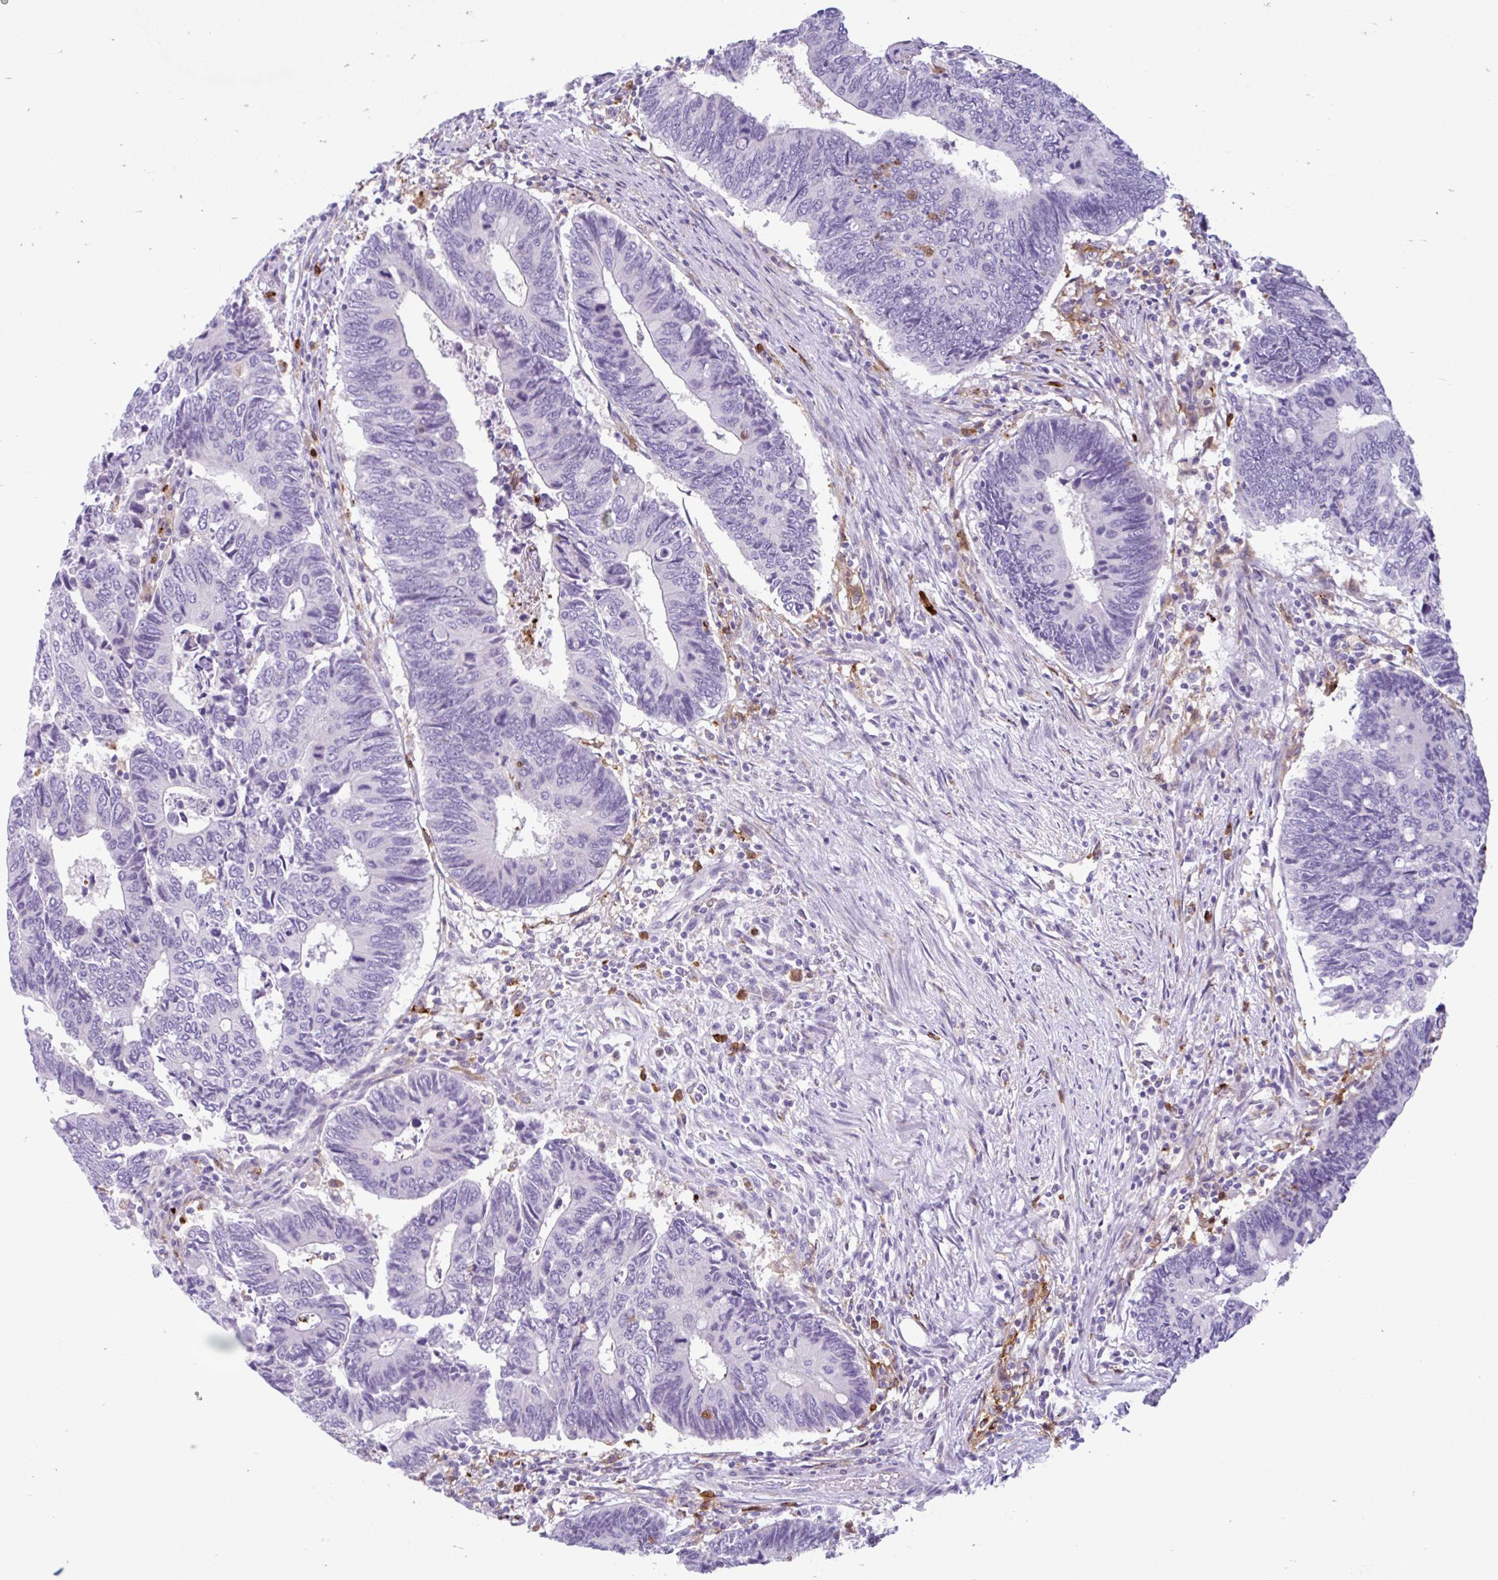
{"staining": {"intensity": "negative", "quantity": "none", "location": "none"}, "tissue": "colorectal cancer", "cell_type": "Tumor cells", "image_type": "cancer", "snomed": [{"axis": "morphology", "description": "Adenocarcinoma, NOS"}, {"axis": "topography", "description": "Colon"}], "caption": "Colorectal cancer was stained to show a protein in brown. There is no significant staining in tumor cells.", "gene": "CEP120", "patient": {"sex": "male", "age": 87}}